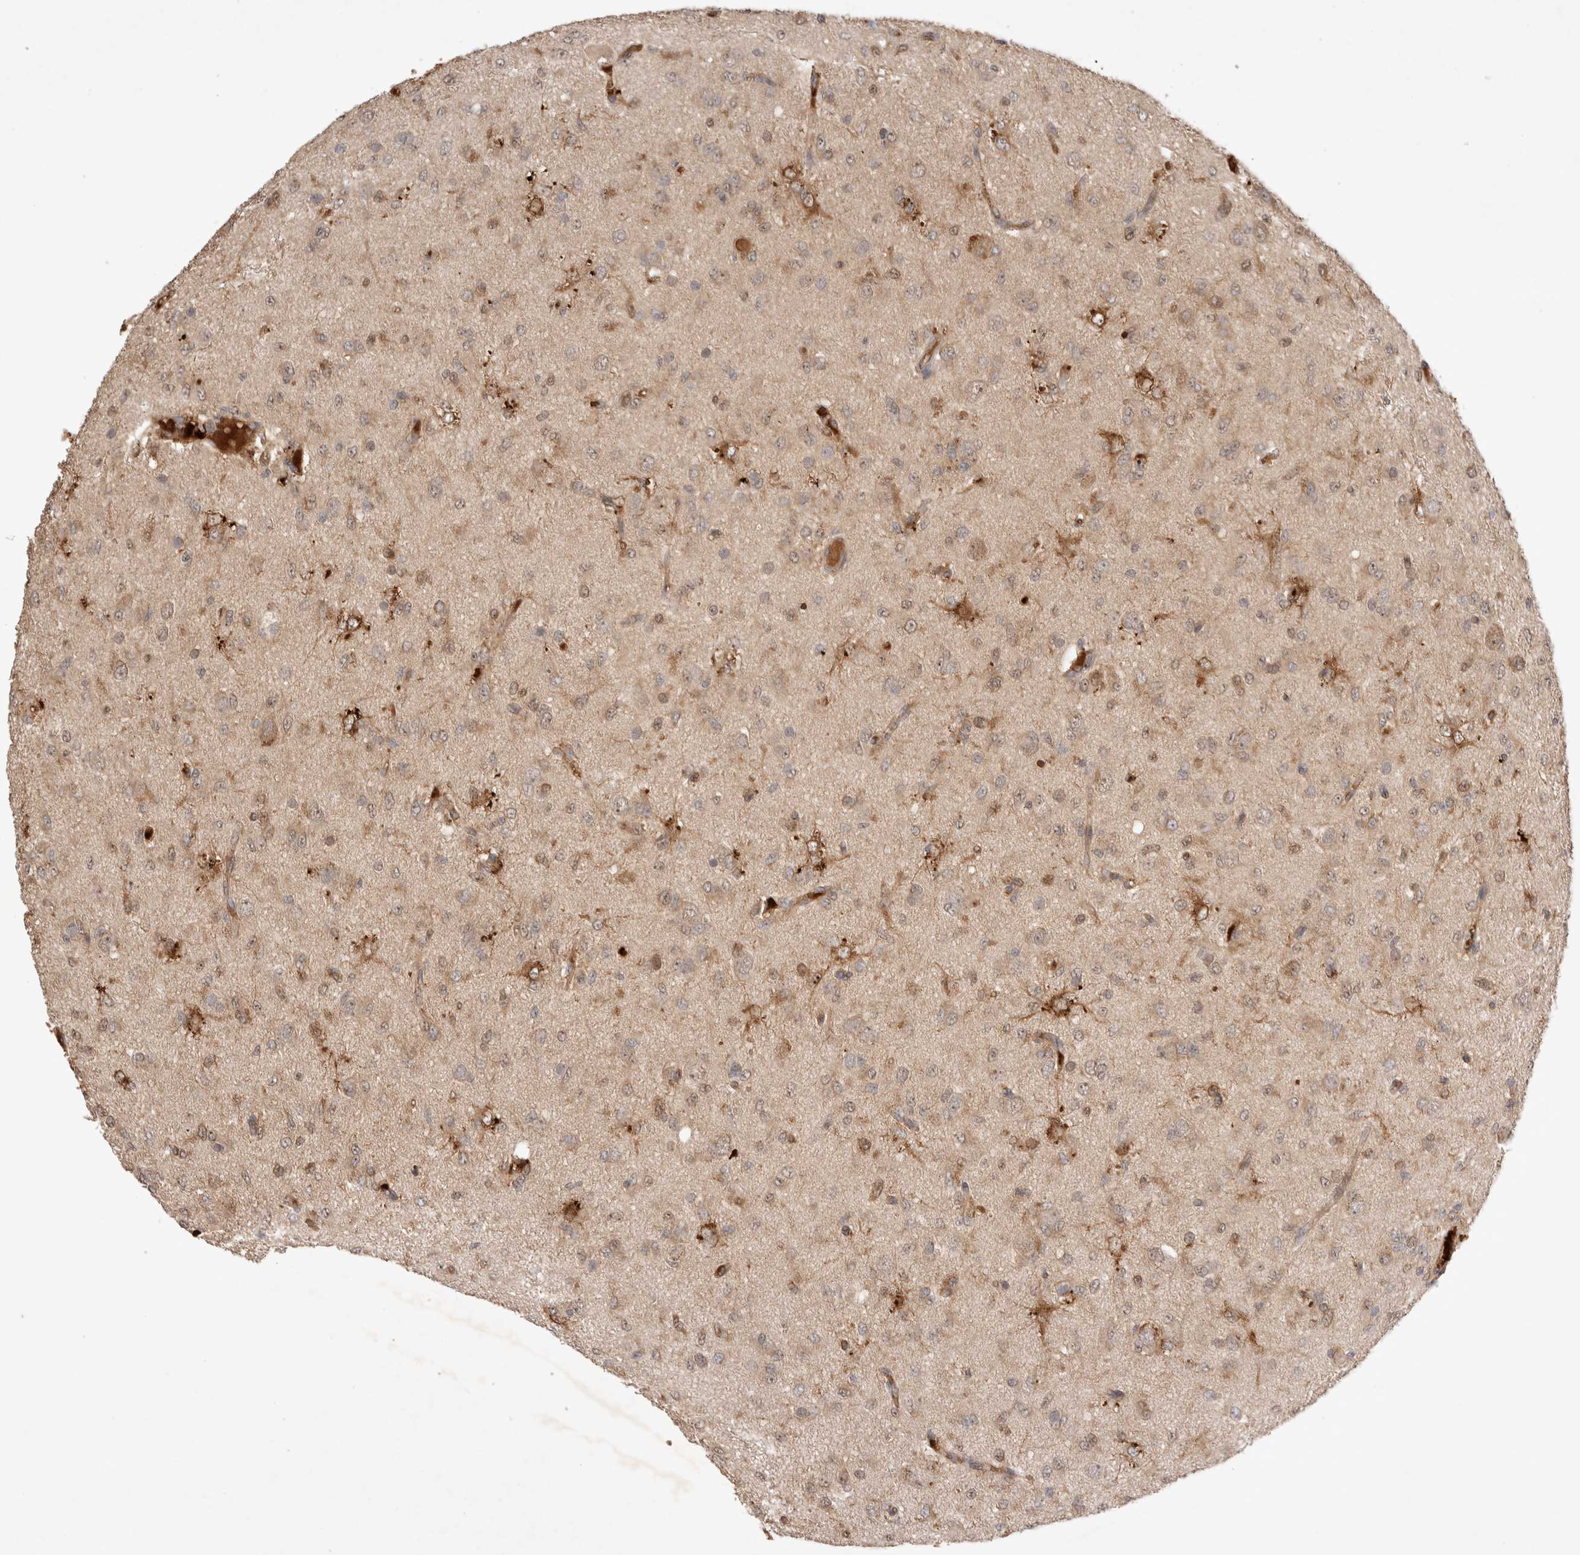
{"staining": {"intensity": "weak", "quantity": "<25%", "location": "nuclear"}, "tissue": "glioma", "cell_type": "Tumor cells", "image_type": "cancer", "snomed": [{"axis": "morphology", "description": "Glioma, malignant, High grade"}, {"axis": "topography", "description": "Brain"}], "caption": "IHC of human glioma demonstrates no staining in tumor cells. (DAB immunohistochemistry (IHC) visualized using brightfield microscopy, high magnification).", "gene": "FAM221A", "patient": {"sex": "female", "age": 59}}